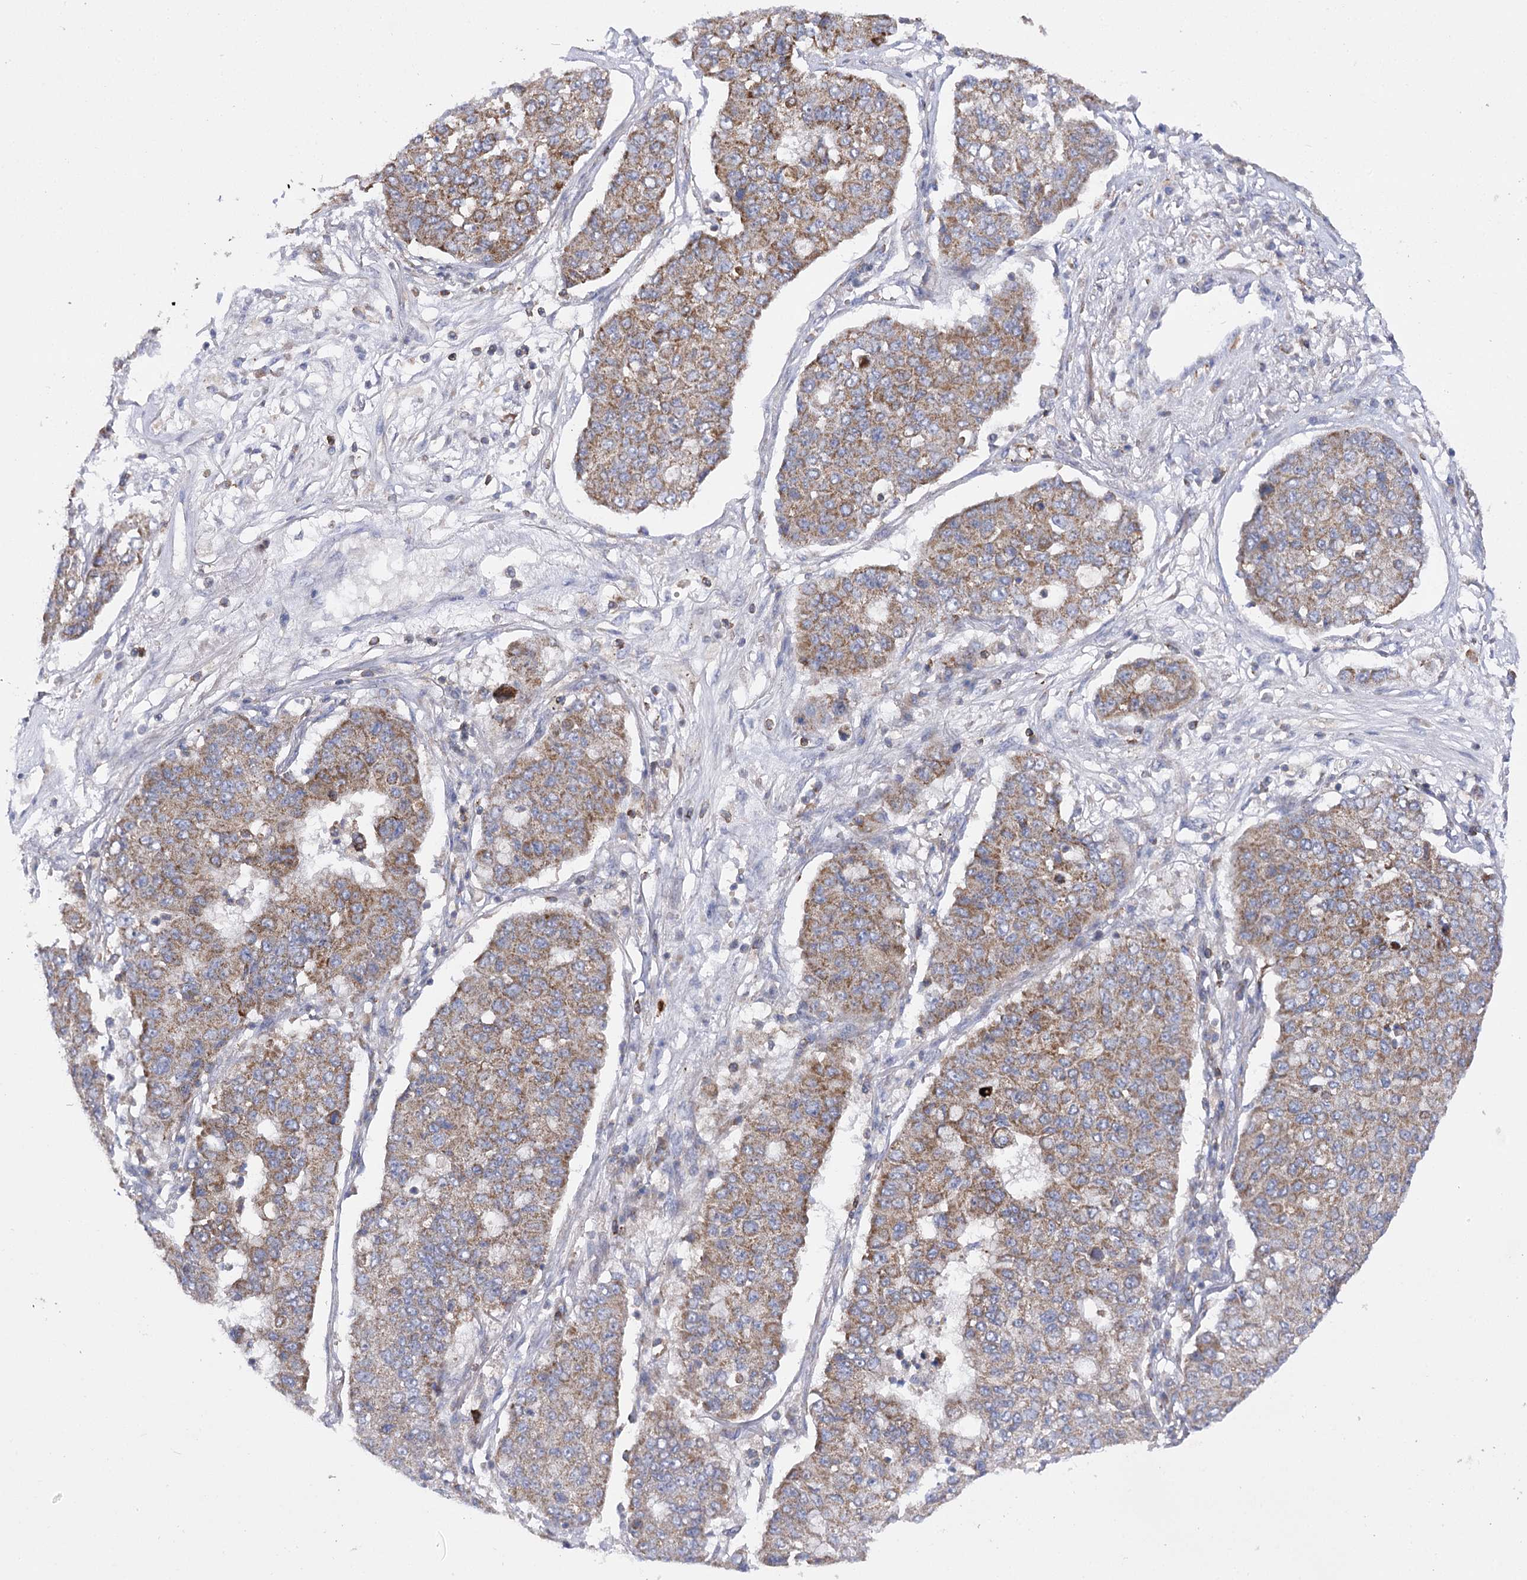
{"staining": {"intensity": "moderate", "quantity": ">75%", "location": "cytoplasmic/membranous"}, "tissue": "lung cancer", "cell_type": "Tumor cells", "image_type": "cancer", "snomed": [{"axis": "morphology", "description": "Squamous cell carcinoma, NOS"}, {"axis": "topography", "description": "Lung"}], "caption": "This micrograph shows squamous cell carcinoma (lung) stained with immunohistochemistry to label a protein in brown. The cytoplasmic/membranous of tumor cells show moderate positivity for the protein. Nuclei are counter-stained blue.", "gene": "COX15", "patient": {"sex": "male", "age": 74}}